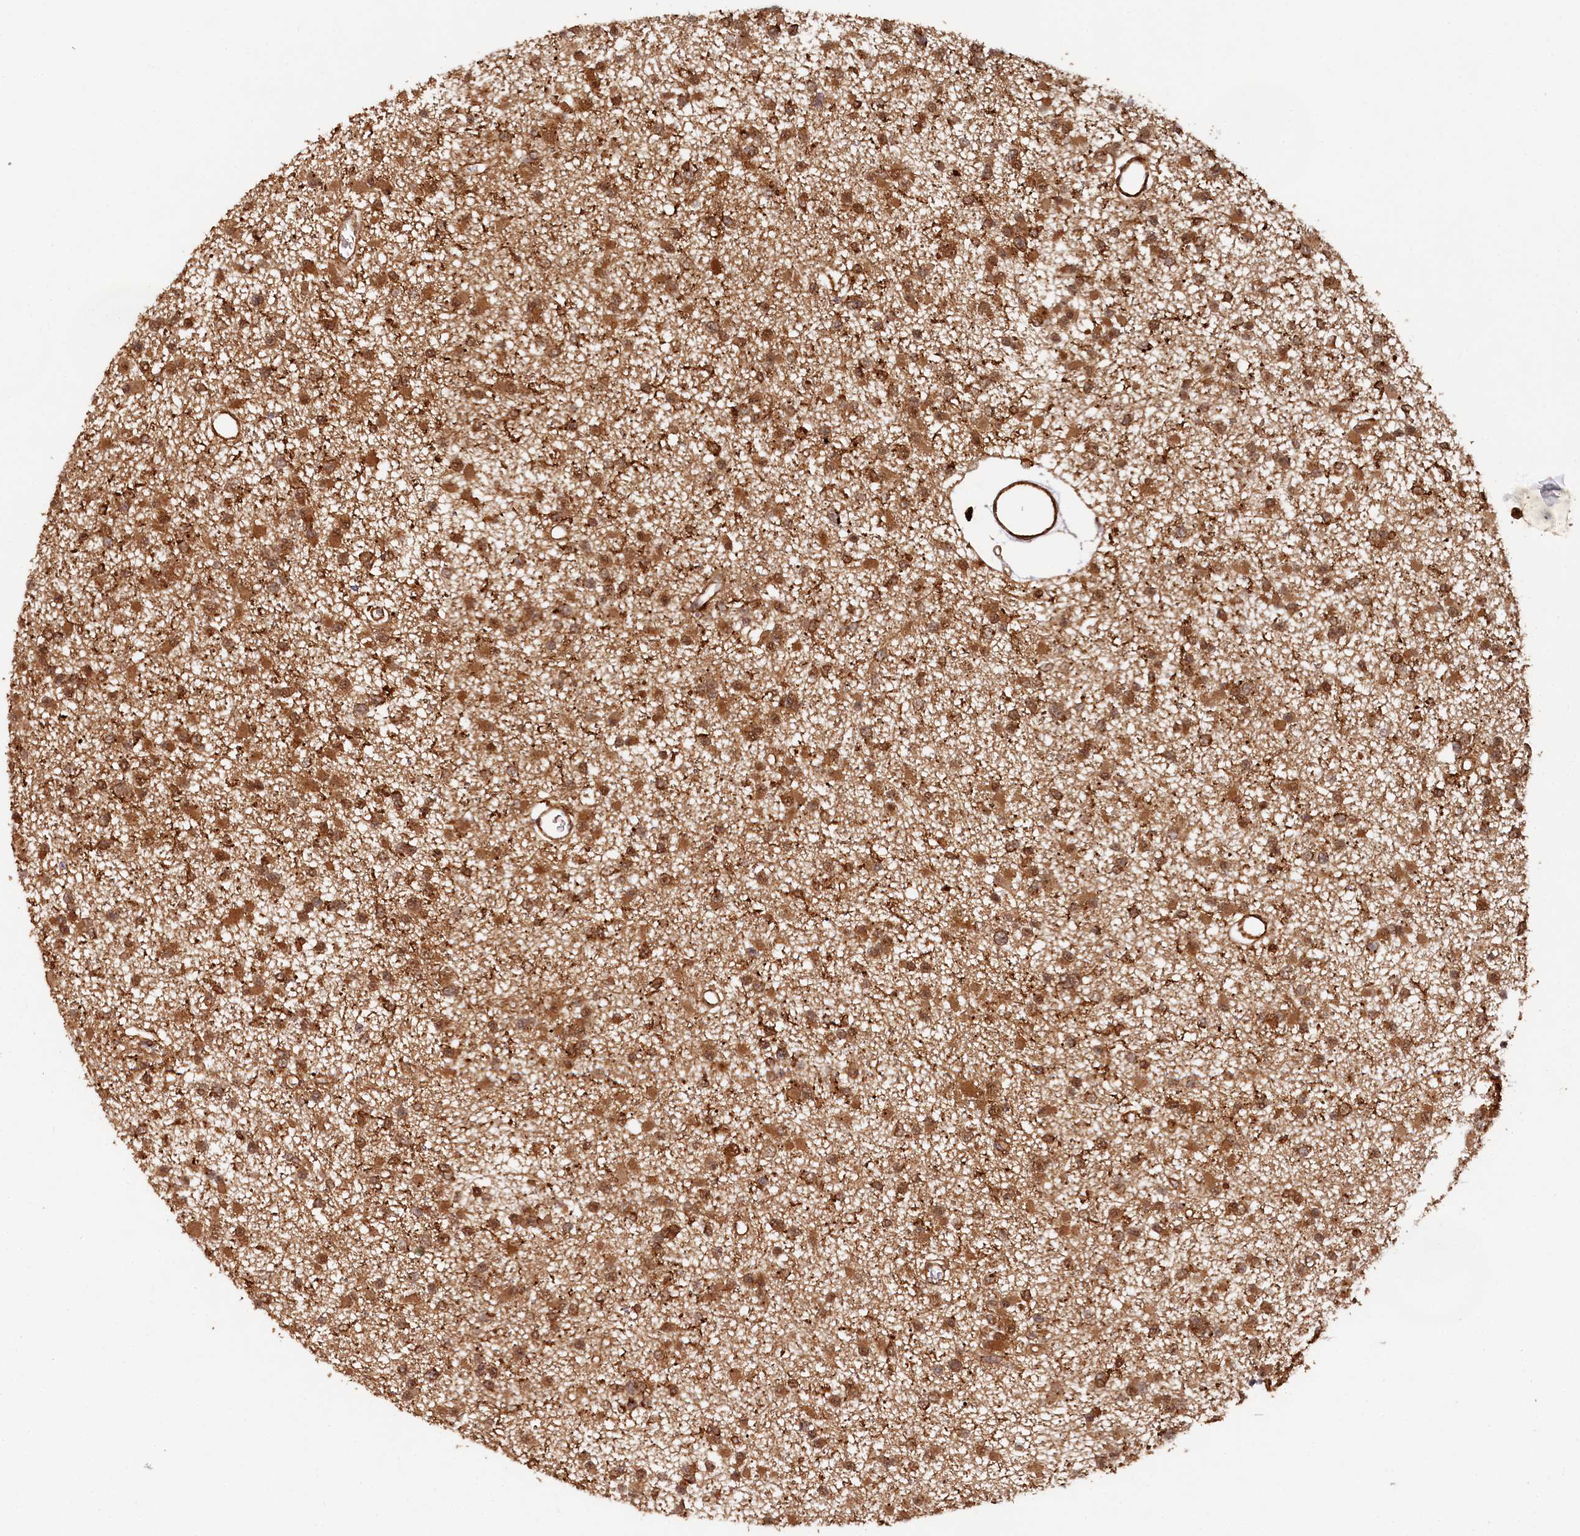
{"staining": {"intensity": "moderate", "quantity": ">75%", "location": "cytoplasmic/membranous"}, "tissue": "glioma", "cell_type": "Tumor cells", "image_type": "cancer", "snomed": [{"axis": "morphology", "description": "Glioma, malignant, Low grade"}, {"axis": "topography", "description": "Brain"}], "caption": "Immunohistochemical staining of human glioma demonstrates medium levels of moderate cytoplasmic/membranous staining in approximately >75% of tumor cells. The staining was performed using DAB, with brown indicating positive protein expression. Nuclei are stained blue with hematoxylin.", "gene": "STUB1", "patient": {"sex": "female", "age": 22}}